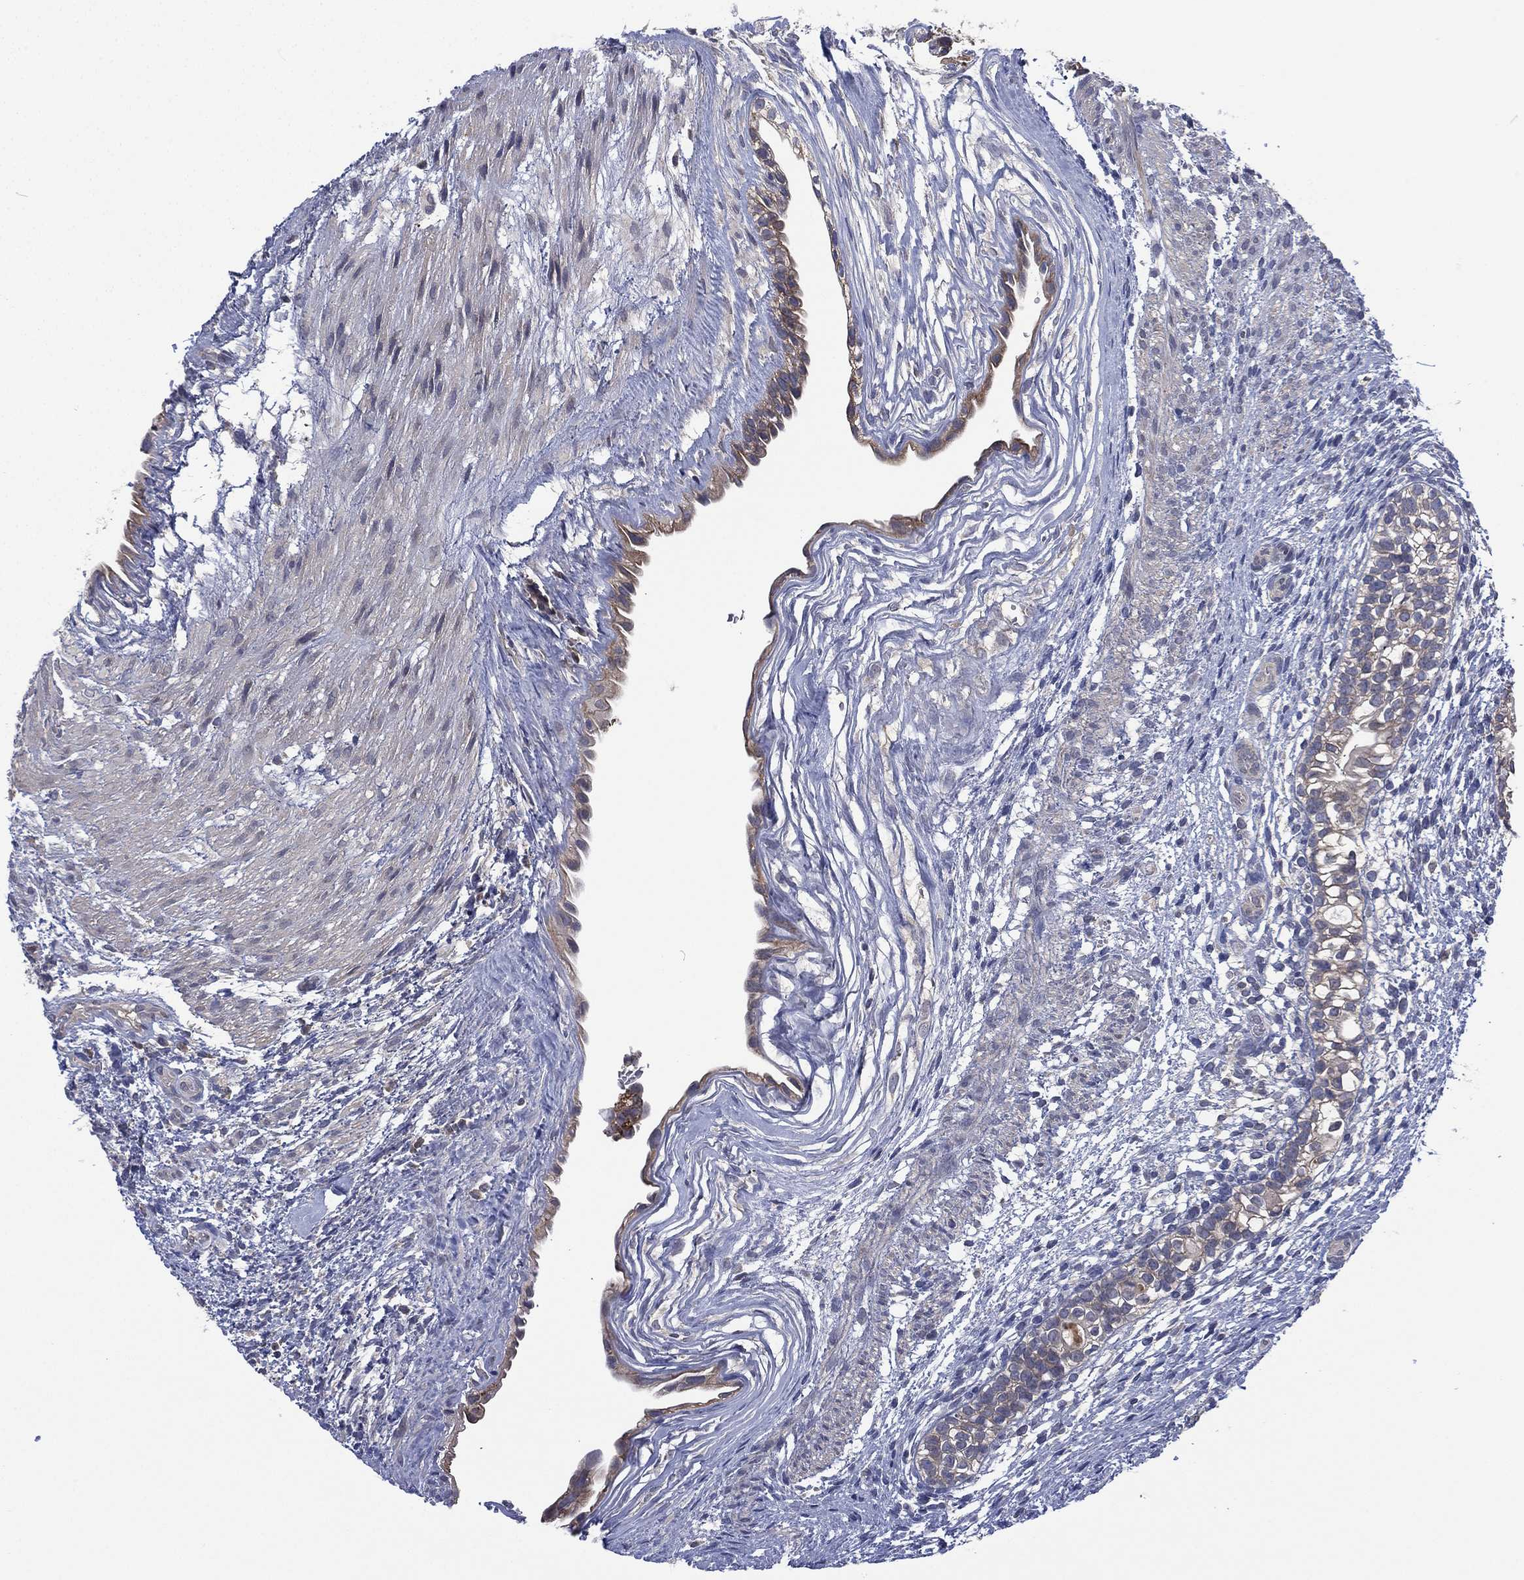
{"staining": {"intensity": "negative", "quantity": "none", "location": "none"}, "tissue": "testis cancer", "cell_type": "Tumor cells", "image_type": "cancer", "snomed": [{"axis": "morphology", "description": "Normal tissue, NOS"}, {"axis": "morphology", "description": "Carcinoma, Embryonal, NOS"}, {"axis": "topography", "description": "Testis"}, {"axis": "topography", "description": "Epididymis"}], "caption": "Testis cancer was stained to show a protein in brown. There is no significant positivity in tumor cells. (DAB (3,3'-diaminobenzidine) IHC with hematoxylin counter stain).", "gene": "MPP7", "patient": {"sex": "male", "age": 24}}